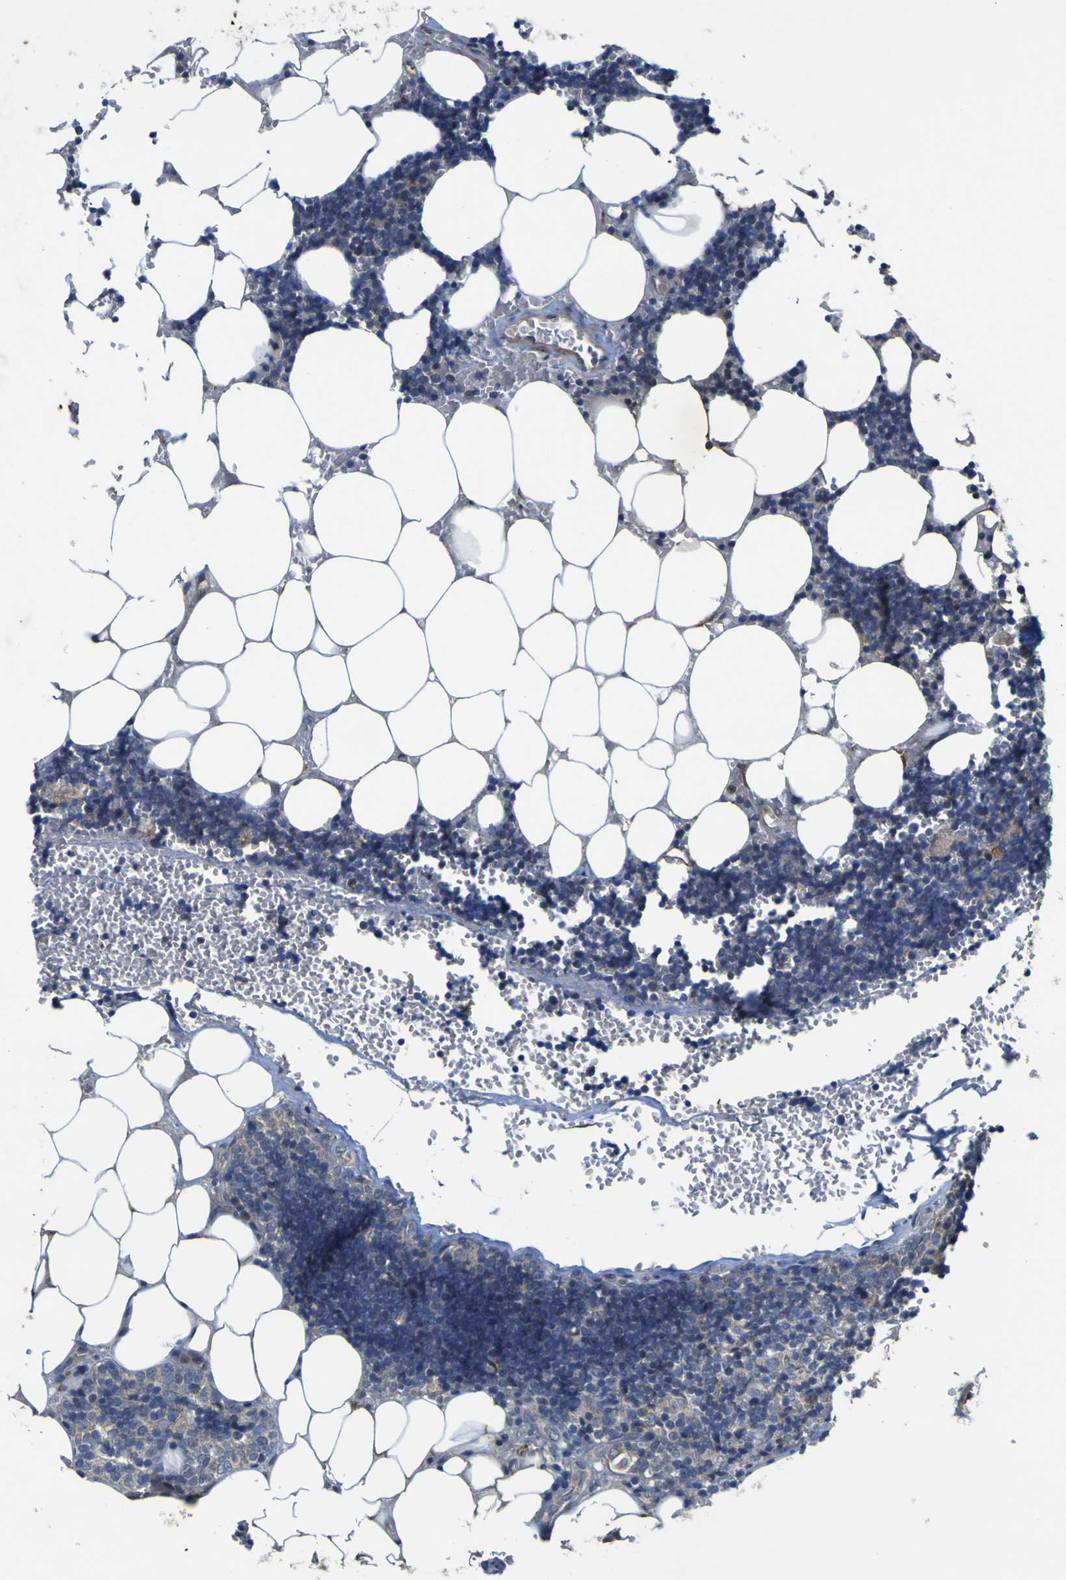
{"staining": {"intensity": "moderate", "quantity": ">75%", "location": "cytoplasmic/membranous"}, "tissue": "lymph node", "cell_type": "Germinal center cells", "image_type": "normal", "snomed": [{"axis": "morphology", "description": "Normal tissue, NOS"}, {"axis": "topography", "description": "Lymph node"}], "caption": "IHC micrograph of unremarkable lymph node: lymph node stained using IHC exhibits medium levels of moderate protein expression localized specifically in the cytoplasmic/membranous of germinal center cells, appearing as a cytoplasmic/membranous brown color.", "gene": "IRAK2", "patient": {"sex": "male", "age": 33}}